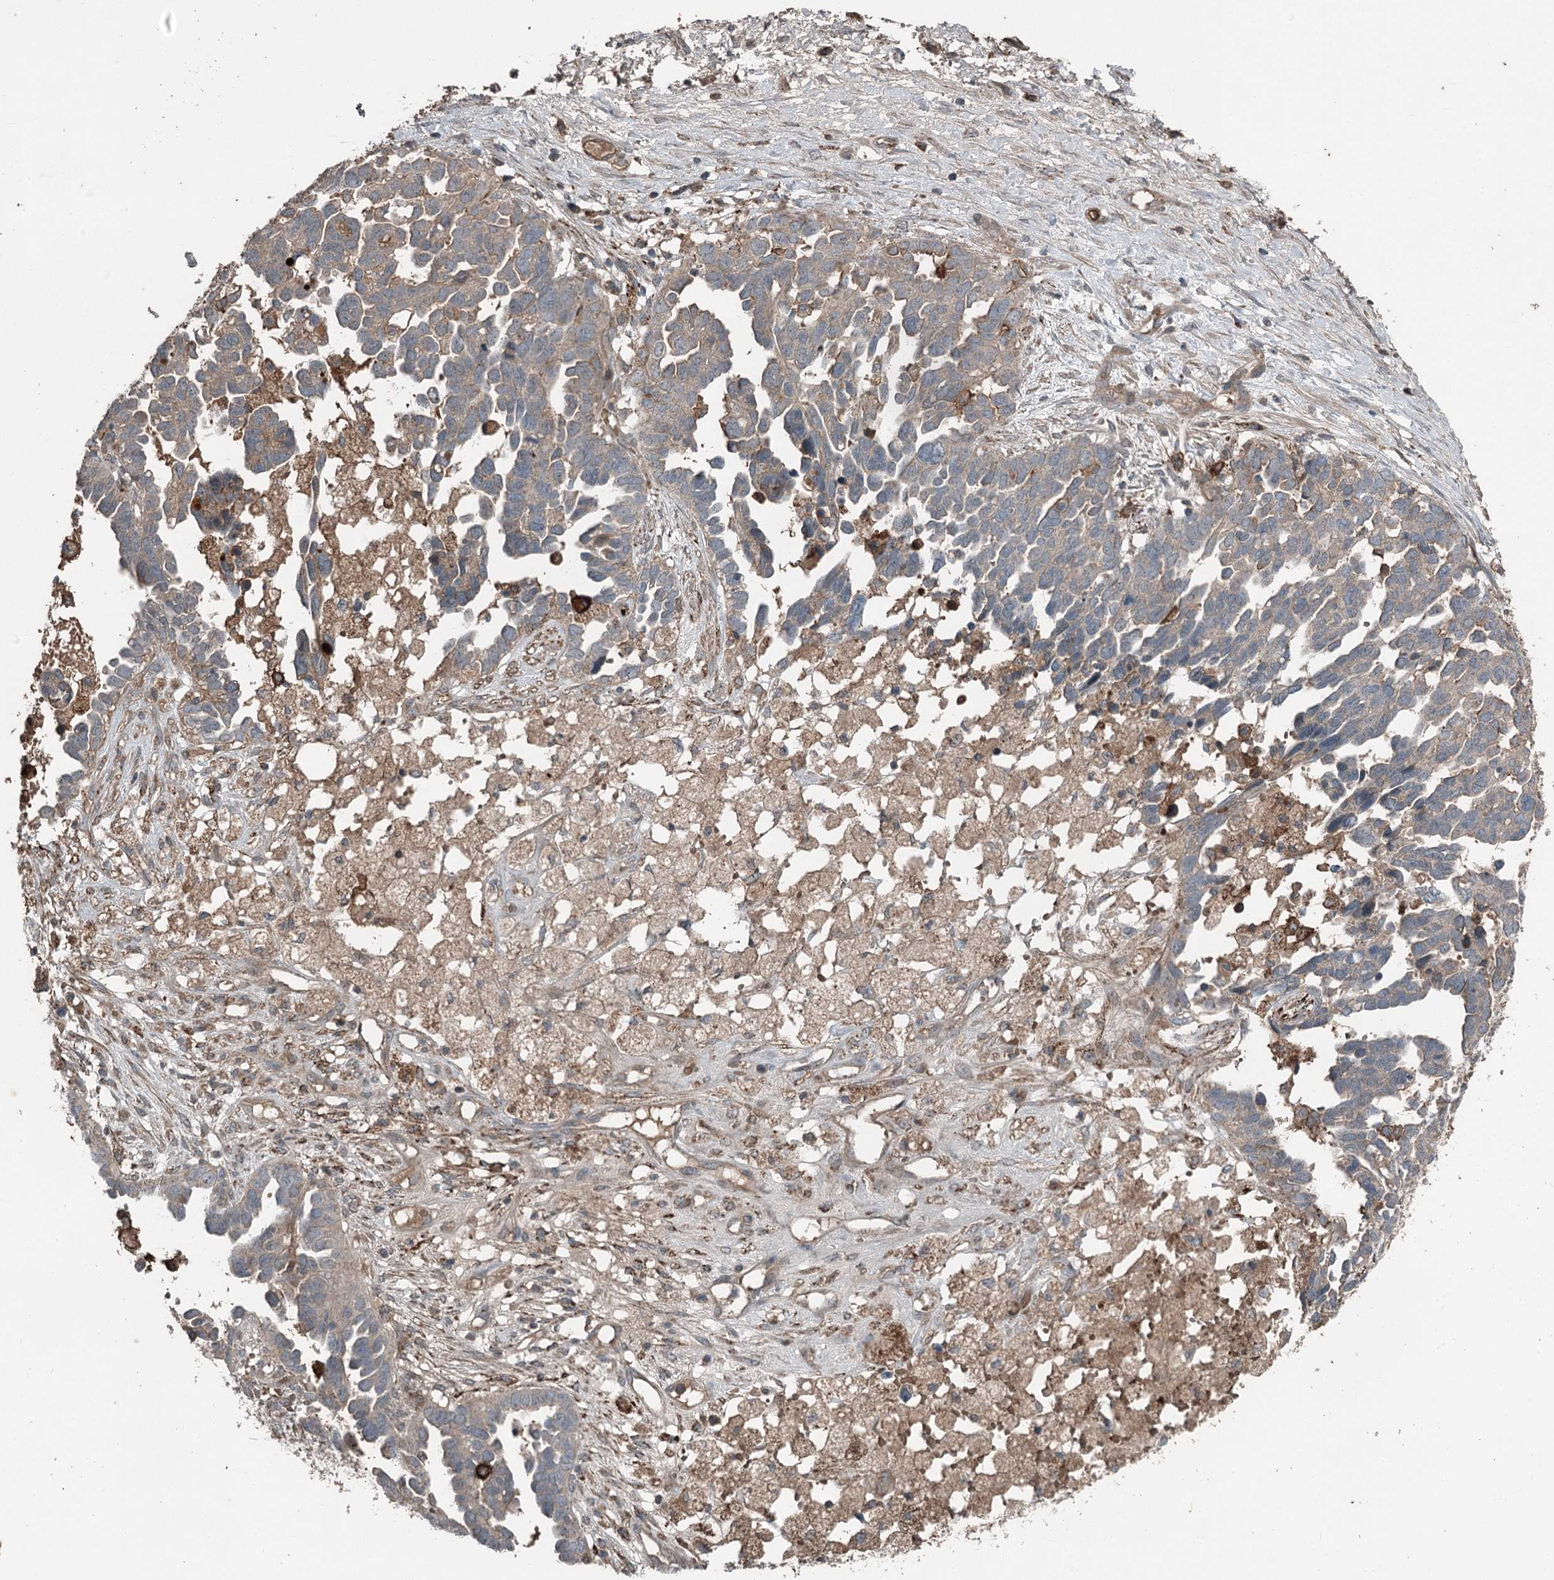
{"staining": {"intensity": "weak", "quantity": "<25%", "location": "cytoplasmic/membranous"}, "tissue": "ovarian cancer", "cell_type": "Tumor cells", "image_type": "cancer", "snomed": [{"axis": "morphology", "description": "Cystadenocarcinoma, serous, NOS"}, {"axis": "topography", "description": "Ovary"}], "caption": "Immunohistochemistry of human ovarian cancer (serous cystadenocarcinoma) demonstrates no positivity in tumor cells.", "gene": "SLC39A8", "patient": {"sex": "female", "age": 54}}